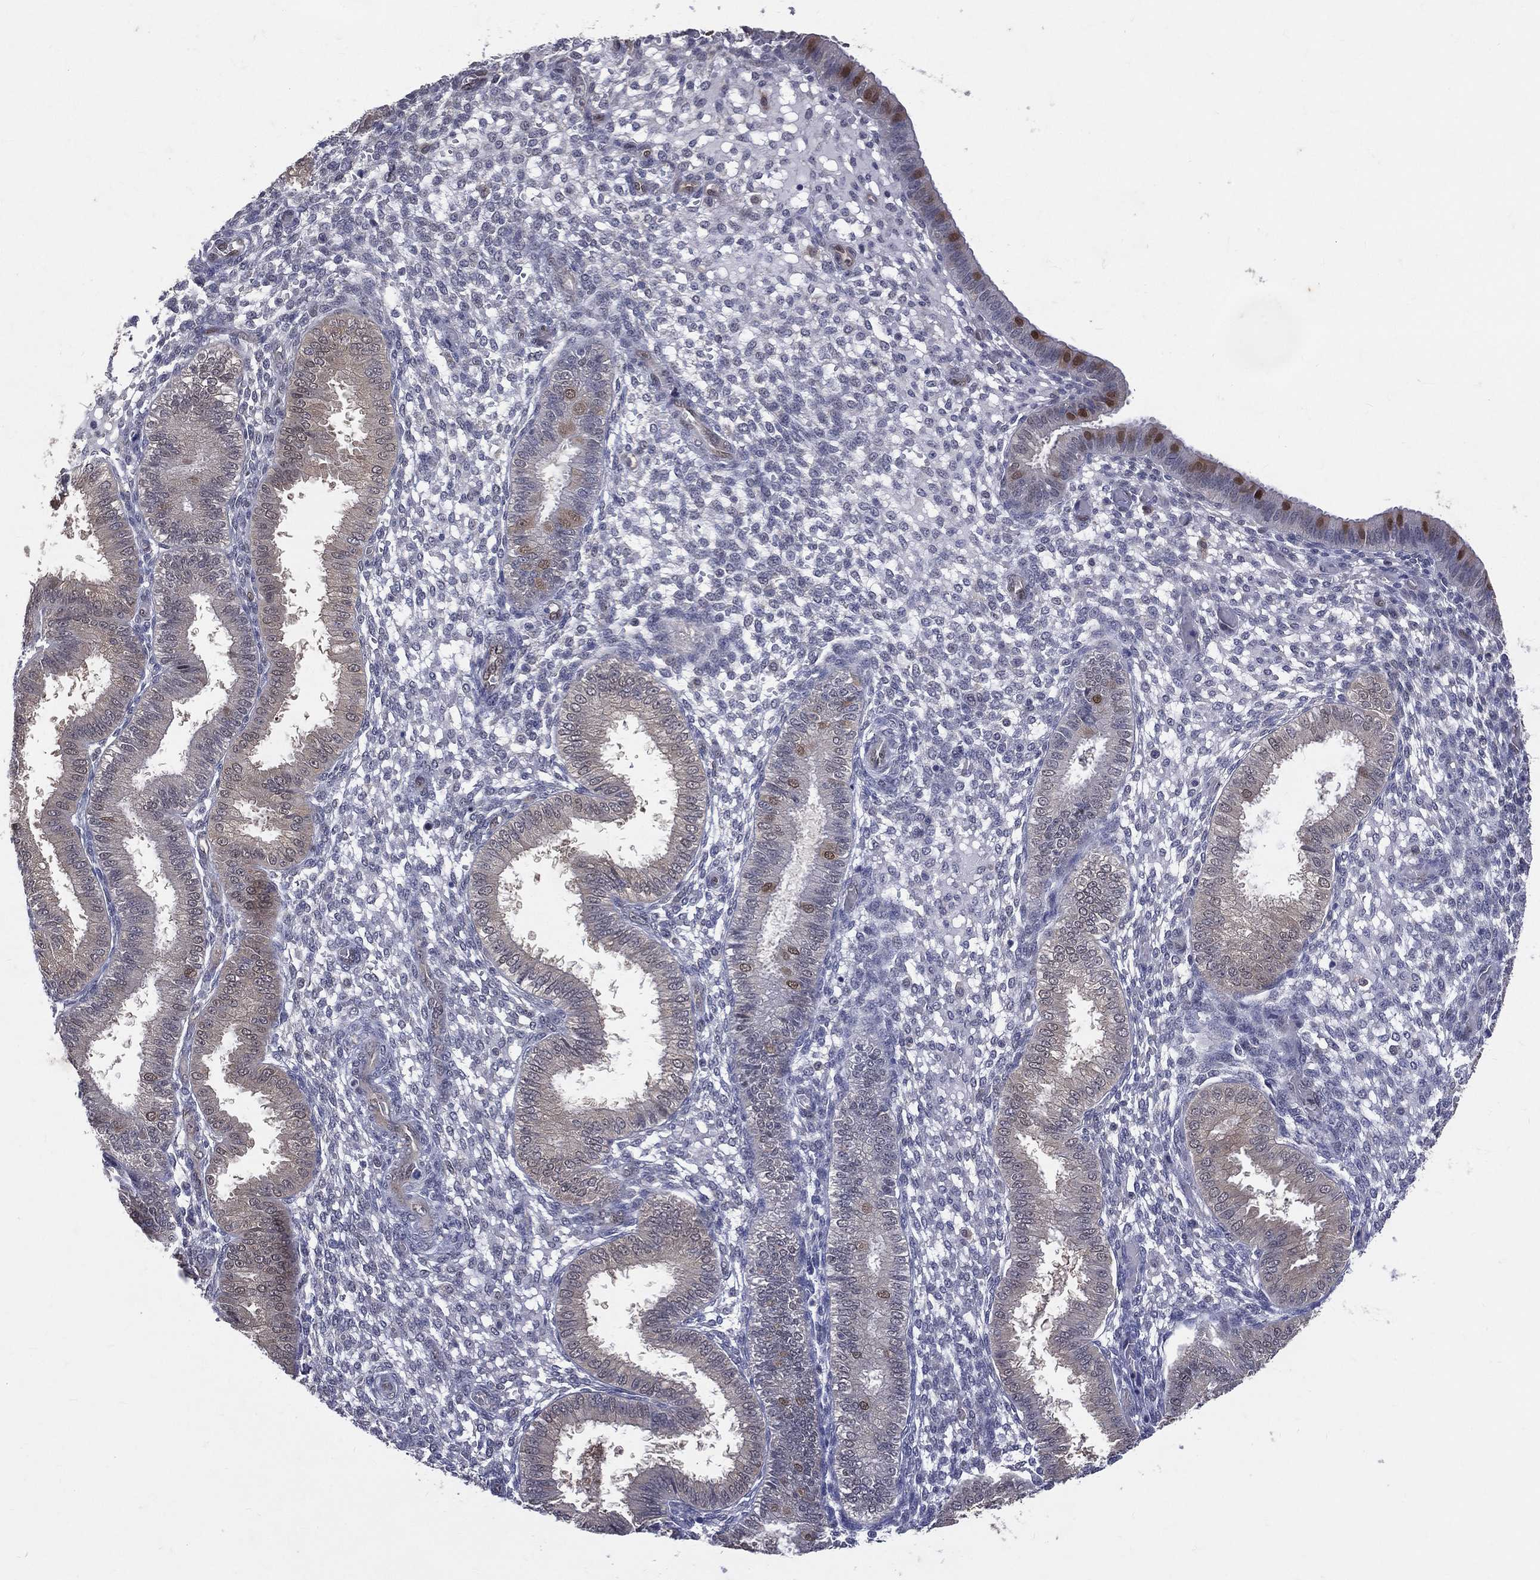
{"staining": {"intensity": "negative", "quantity": "none", "location": "none"}, "tissue": "endometrium", "cell_type": "Cells in endometrial stroma", "image_type": "normal", "snomed": [{"axis": "morphology", "description": "Normal tissue, NOS"}, {"axis": "topography", "description": "Endometrium"}], "caption": "Endometrium stained for a protein using immunohistochemistry exhibits no staining cells in endometrial stroma.", "gene": "GMPR2", "patient": {"sex": "female", "age": 43}}